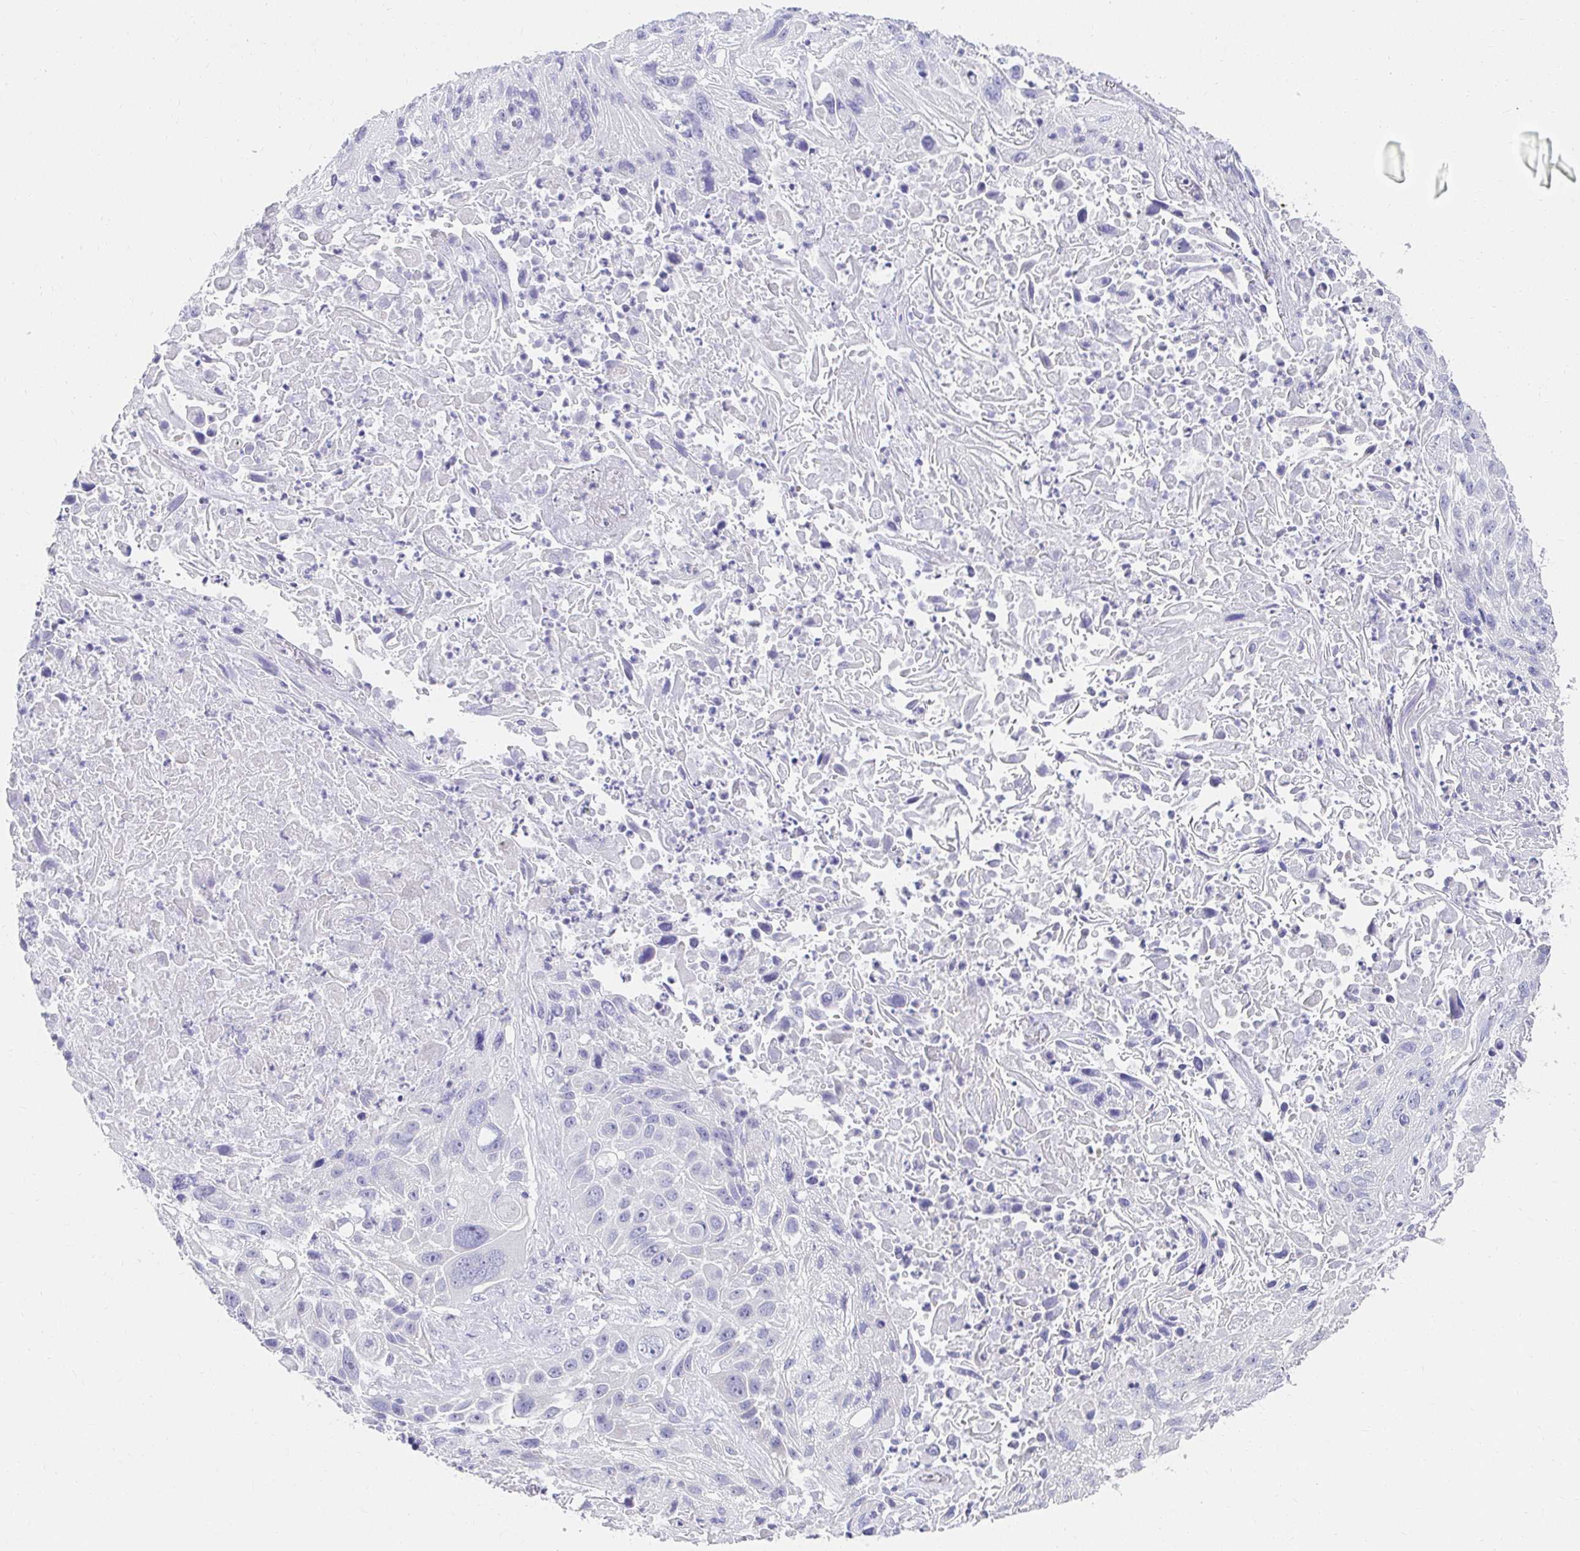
{"staining": {"intensity": "negative", "quantity": "none", "location": "none"}, "tissue": "lung cancer", "cell_type": "Tumor cells", "image_type": "cancer", "snomed": [{"axis": "morphology", "description": "Normal morphology"}, {"axis": "morphology", "description": "Squamous cell carcinoma, NOS"}, {"axis": "topography", "description": "Lymph node"}, {"axis": "topography", "description": "Lung"}], "caption": "Immunohistochemical staining of lung squamous cell carcinoma displays no significant expression in tumor cells.", "gene": "VGLL1", "patient": {"sex": "male", "age": 67}}